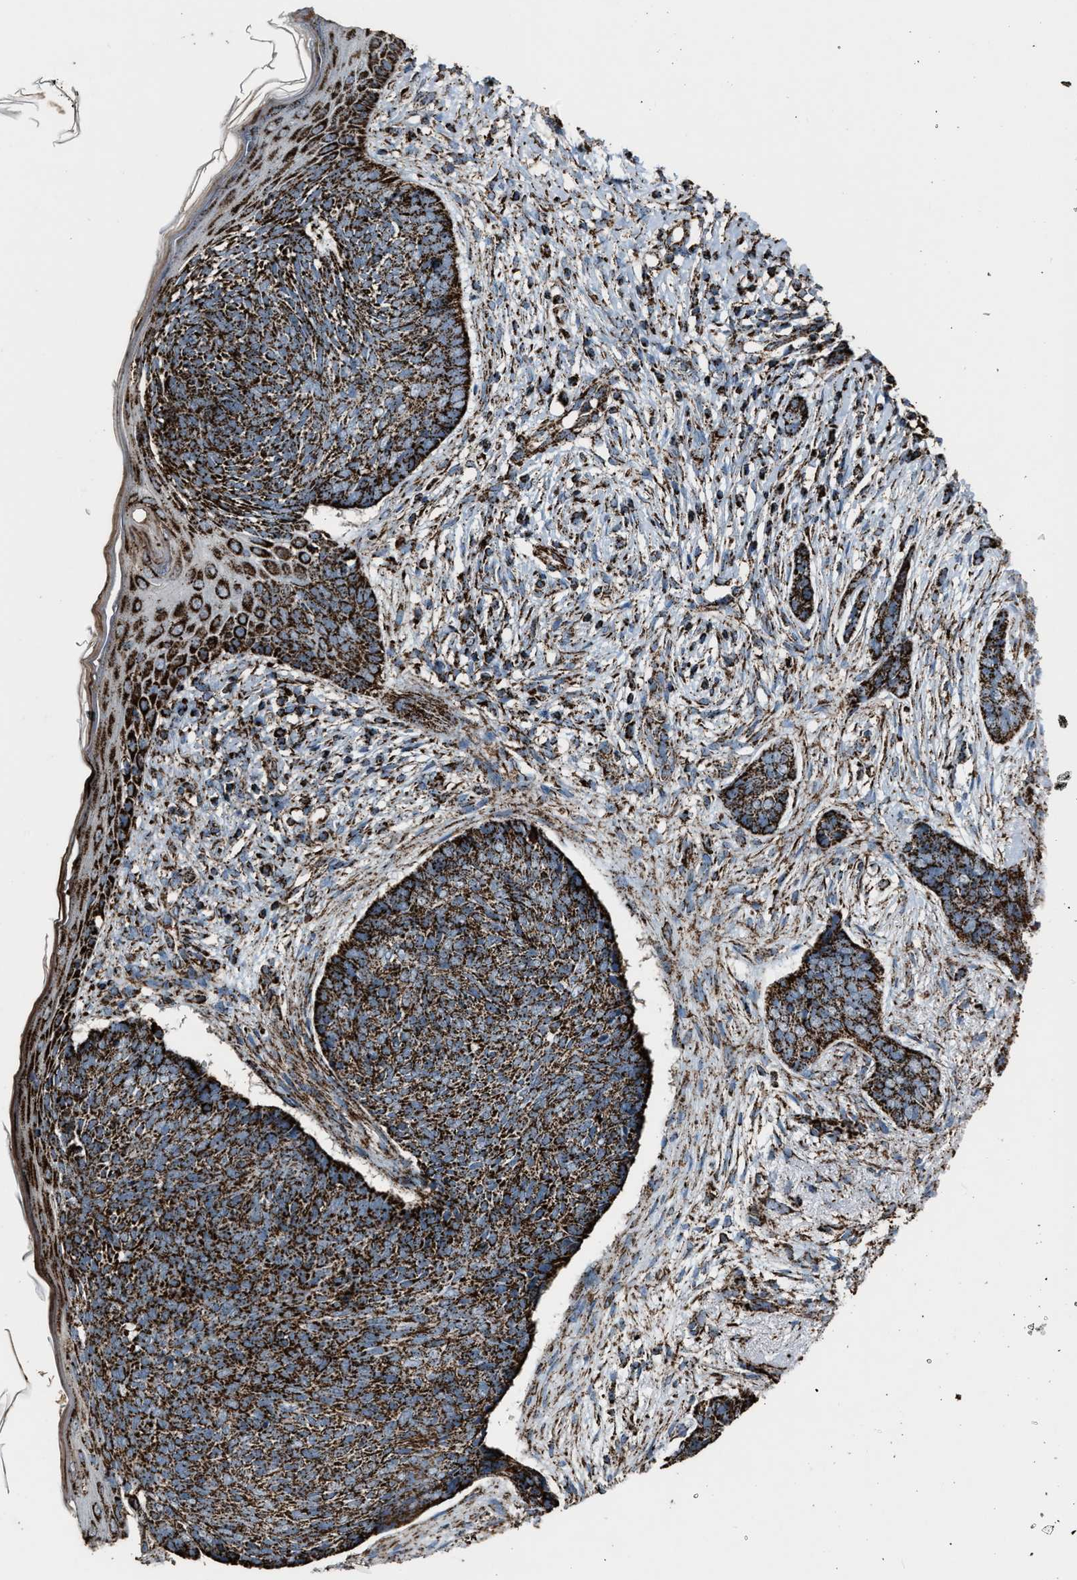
{"staining": {"intensity": "strong", "quantity": ">75%", "location": "cytoplasmic/membranous"}, "tissue": "skin cancer", "cell_type": "Tumor cells", "image_type": "cancer", "snomed": [{"axis": "morphology", "description": "Basal cell carcinoma"}, {"axis": "topography", "description": "Skin"}], "caption": "This photomicrograph displays IHC staining of skin cancer (basal cell carcinoma), with high strong cytoplasmic/membranous positivity in about >75% of tumor cells.", "gene": "MDH2", "patient": {"sex": "female", "age": 84}}